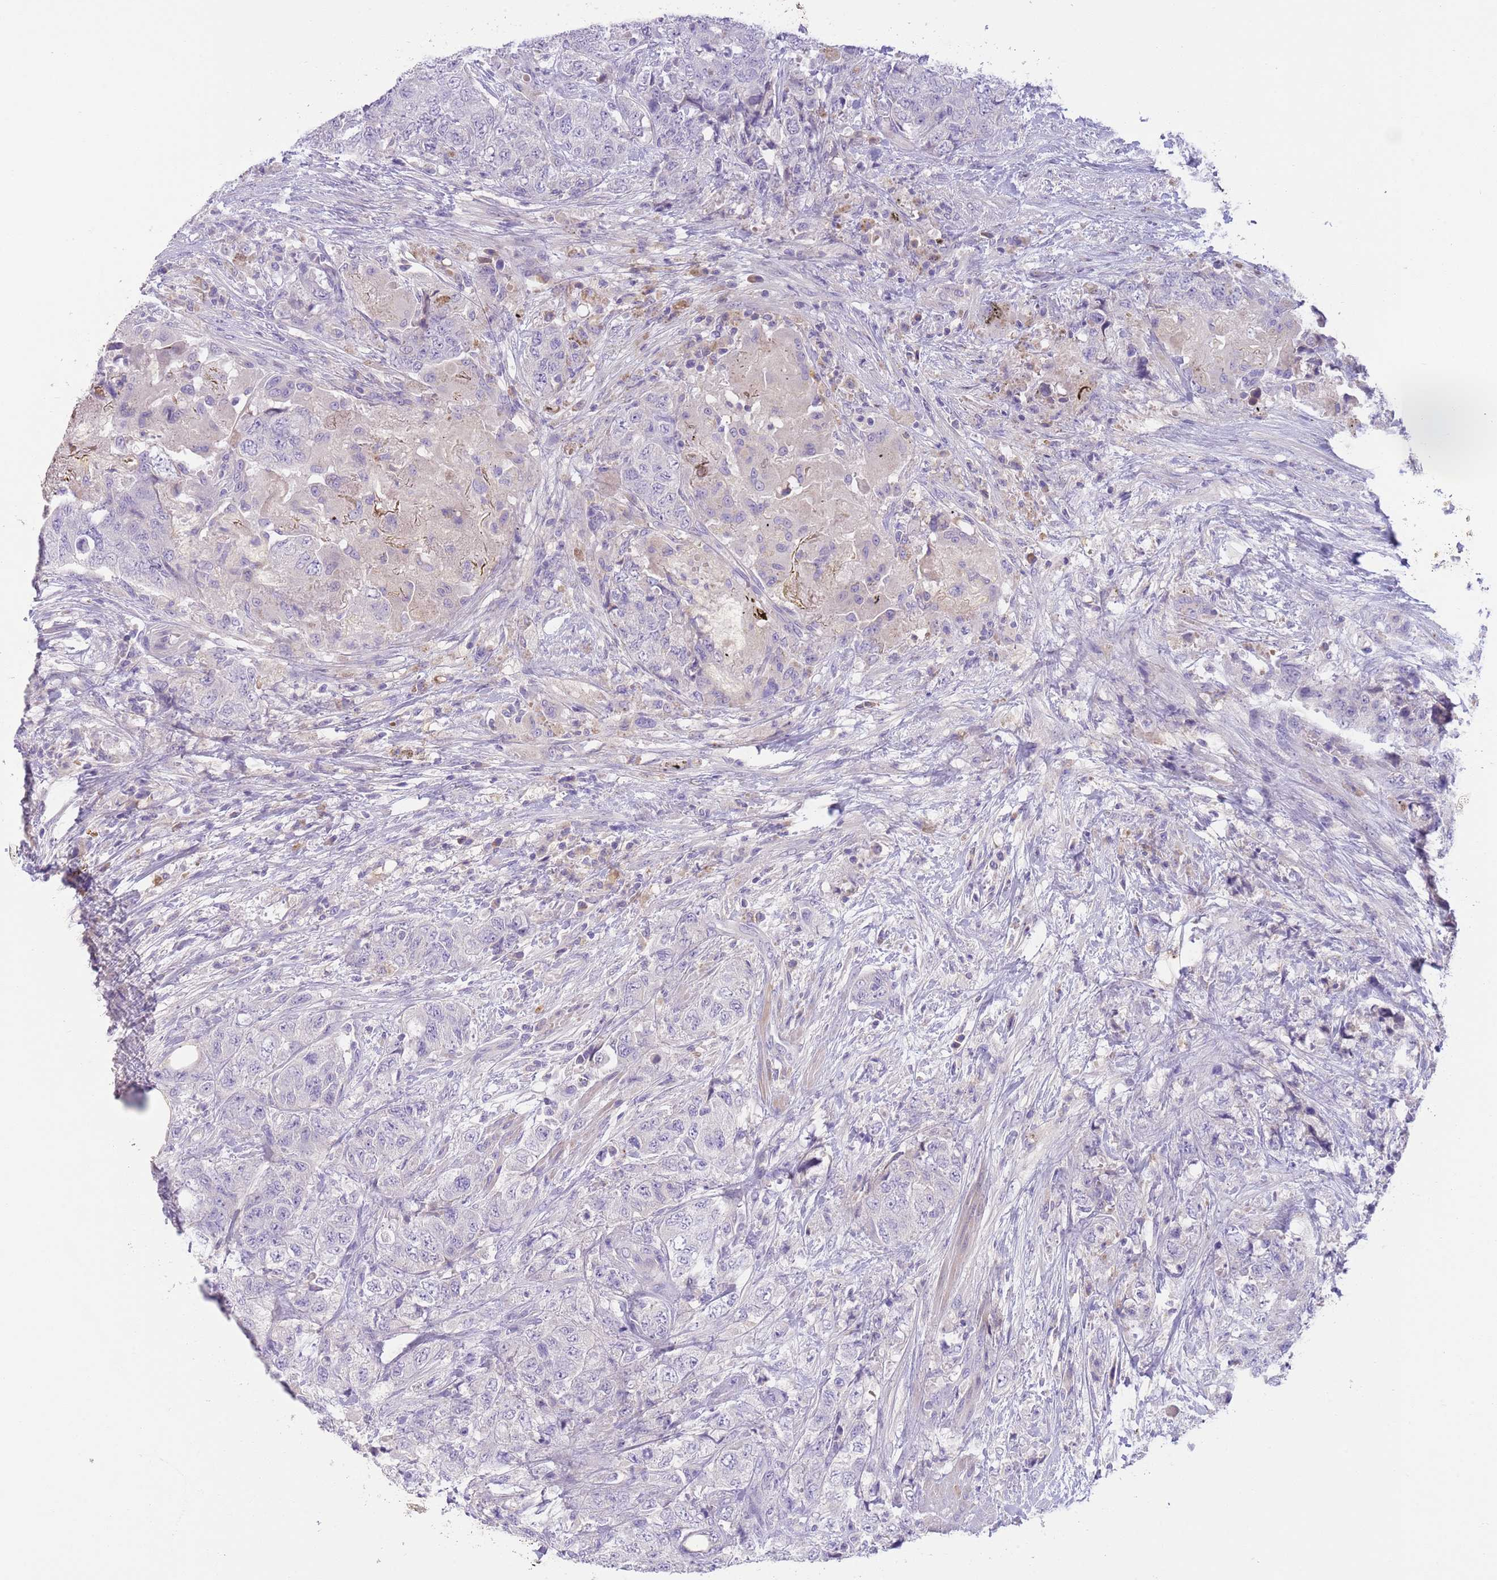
{"staining": {"intensity": "negative", "quantity": "none", "location": "none"}, "tissue": "urothelial cancer", "cell_type": "Tumor cells", "image_type": "cancer", "snomed": [{"axis": "morphology", "description": "Urothelial carcinoma, High grade"}, {"axis": "topography", "description": "Urinary bladder"}], "caption": "The micrograph demonstrates no significant staining in tumor cells of urothelial carcinoma (high-grade).", "gene": "IGFL4", "patient": {"sex": "female", "age": 78}}